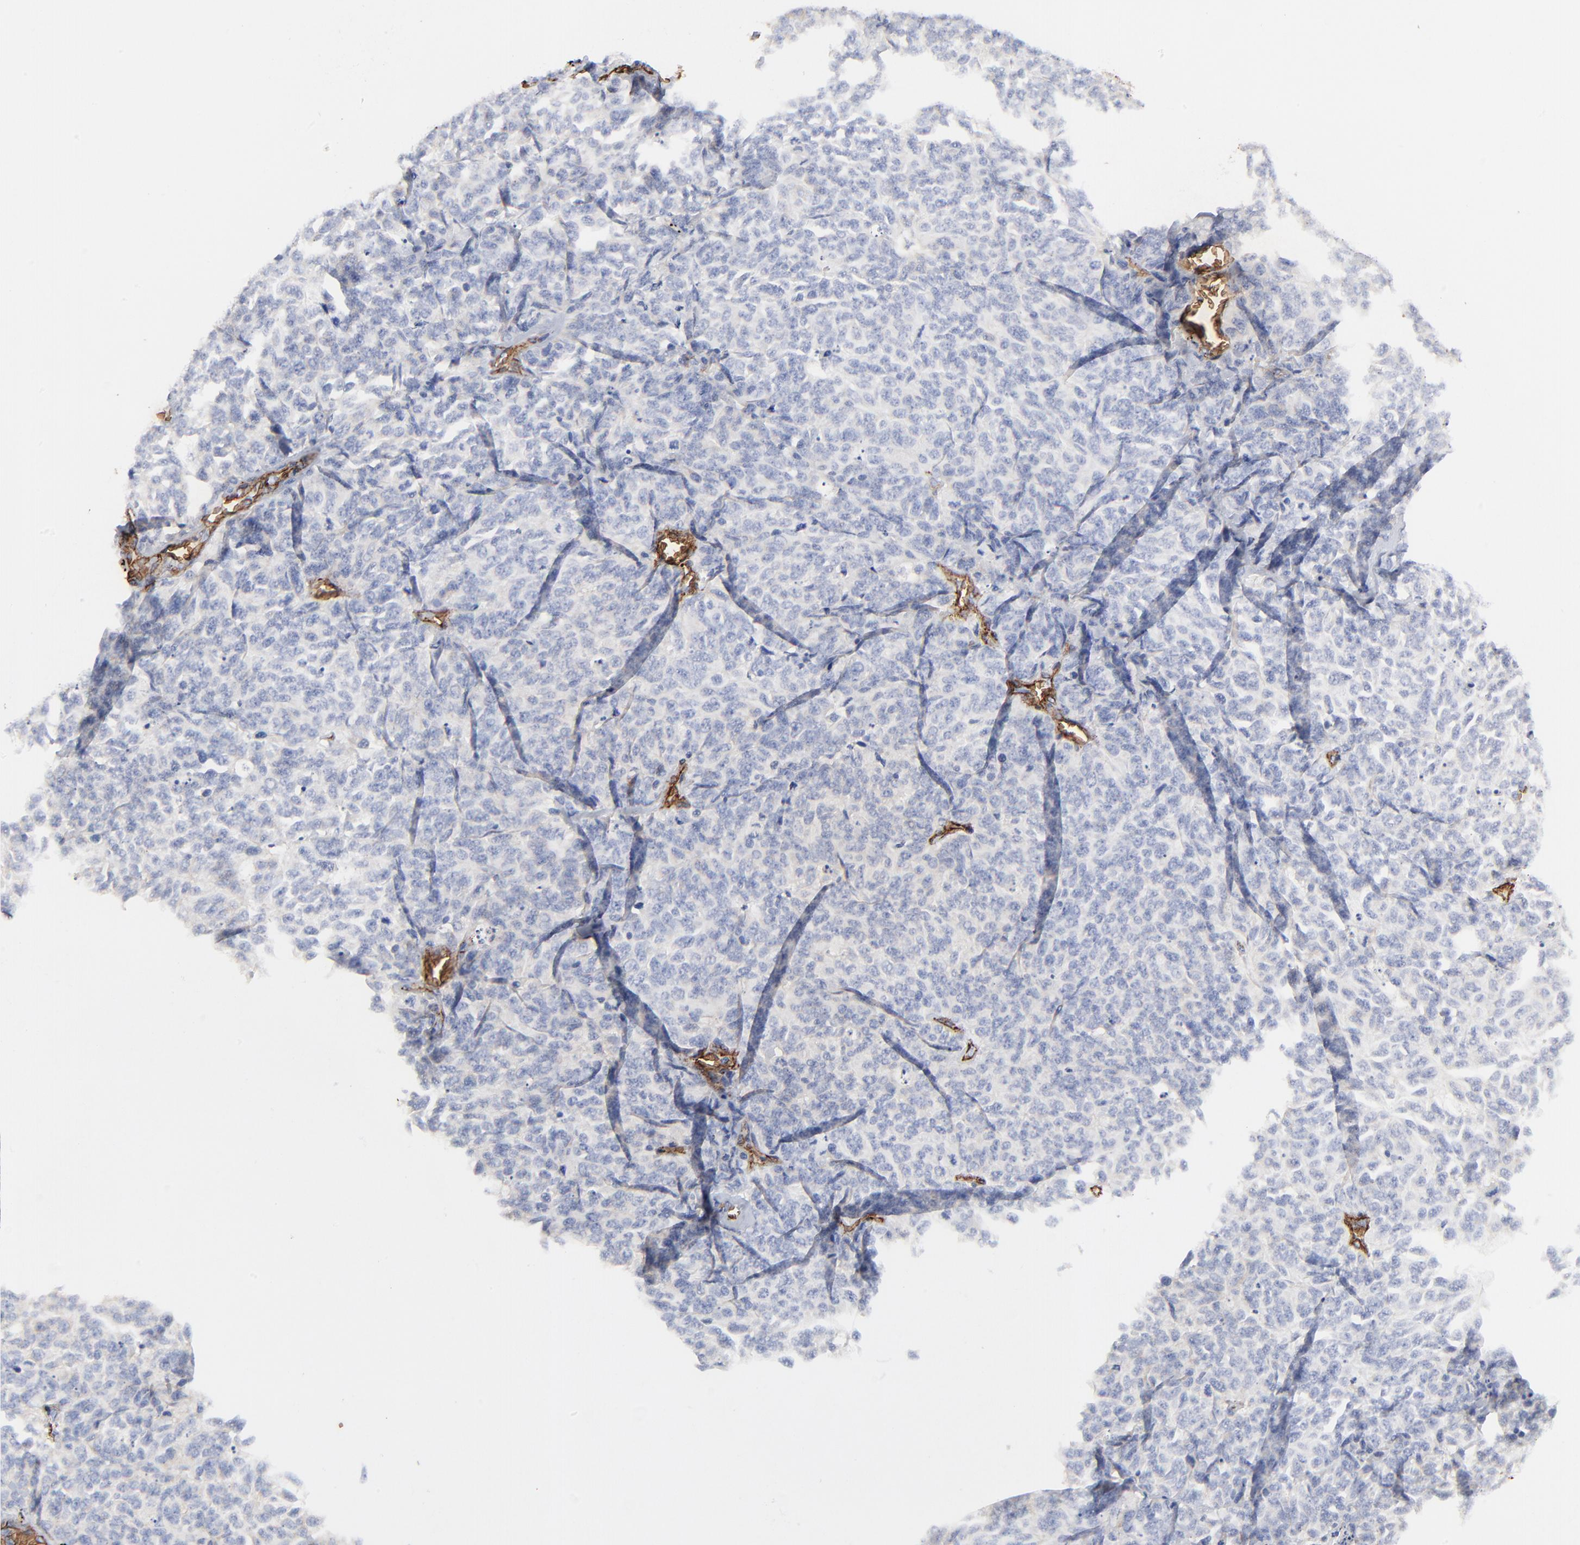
{"staining": {"intensity": "negative", "quantity": "none", "location": "none"}, "tissue": "lung cancer", "cell_type": "Tumor cells", "image_type": "cancer", "snomed": [{"axis": "morphology", "description": "Neoplasm, malignant, NOS"}, {"axis": "topography", "description": "Lung"}], "caption": "Lung neoplasm (malignant) was stained to show a protein in brown. There is no significant expression in tumor cells. (Brightfield microscopy of DAB (3,3'-diaminobenzidine) immunohistochemistry at high magnification).", "gene": "PAG1", "patient": {"sex": "female", "age": 58}}